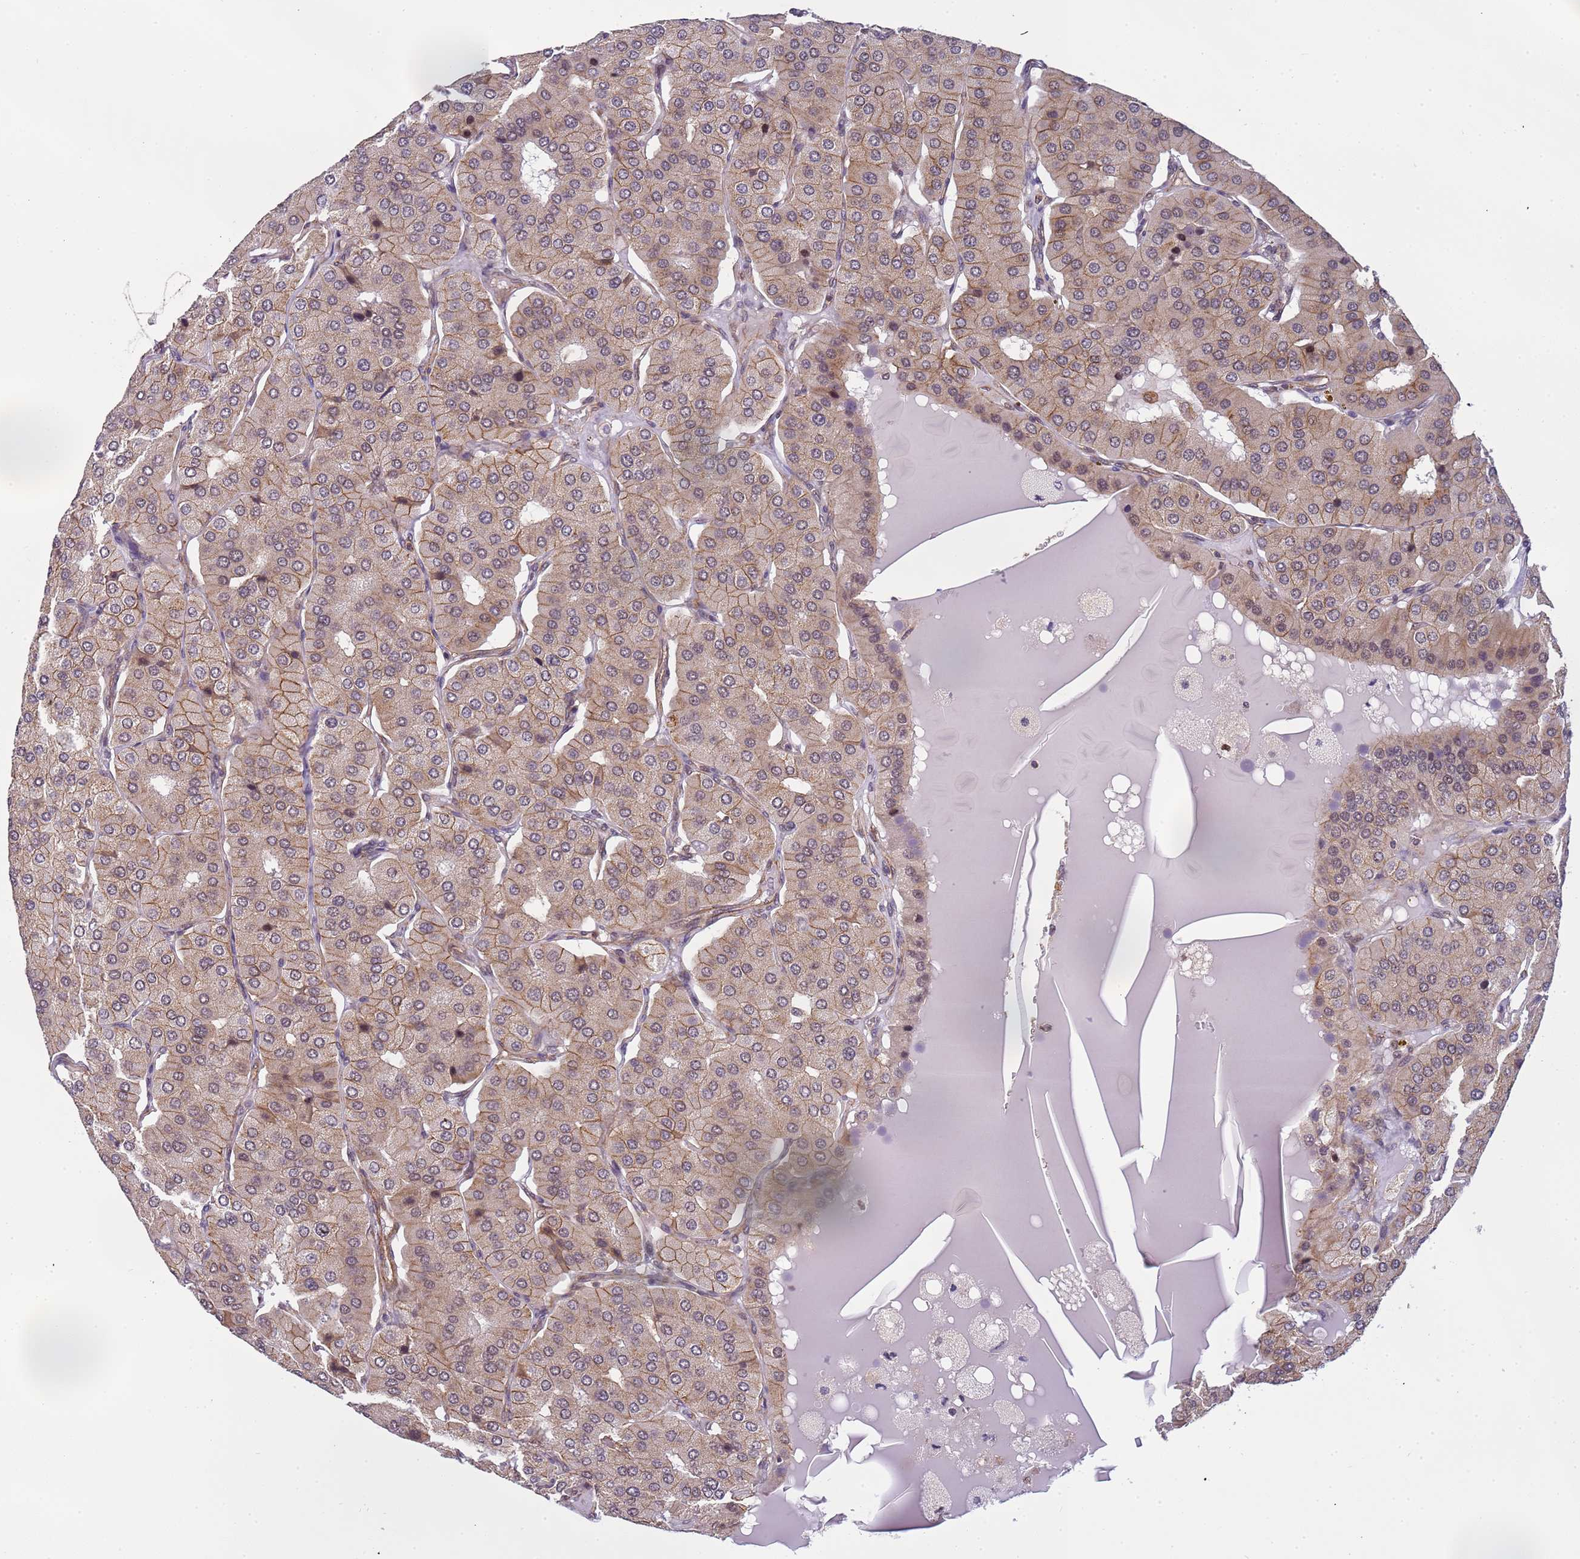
{"staining": {"intensity": "weak", "quantity": ">75%", "location": "cytoplasmic/membranous"}, "tissue": "parathyroid gland", "cell_type": "Glandular cells", "image_type": "normal", "snomed": [{"axis": "morphology", "description": "Normal tissue, NOS"}, {"axis": "morphology", "description": "Adenoma, NOS"}, {"axis": "topography", "description": "Parathyroid gland"}], "caption": "Glandular cells display weak cytoplasmic/membranous expression in about >75% of cells in normal parathyroid gland.", "gene": "EMC2", "patient": {"sex": "female", "age": 86}}